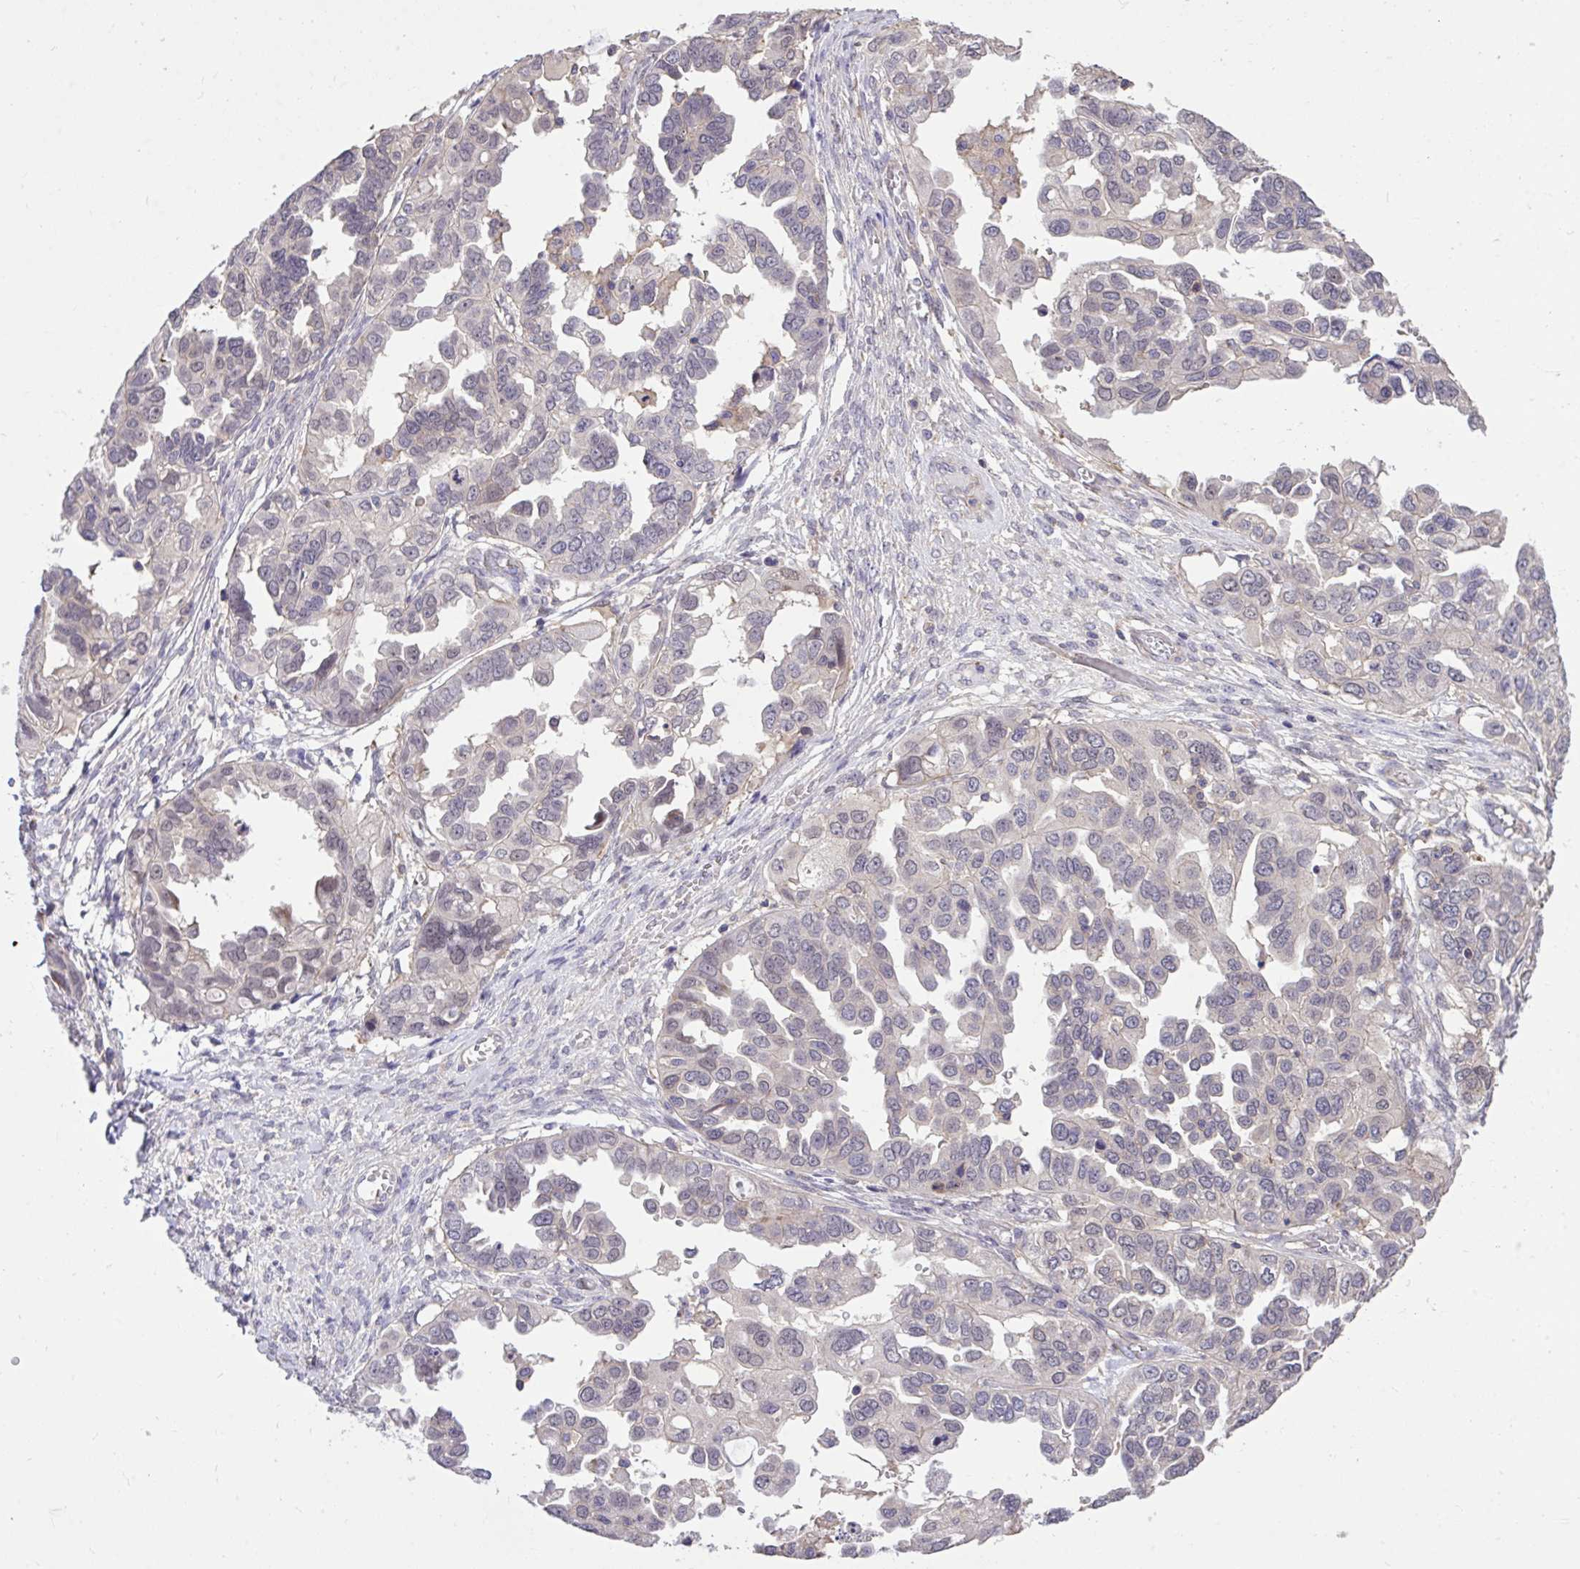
{"staining": {"intensity": "negative", "quantity": "none", "location": "none"}, "tissue": "ovarian cancer", "cell_type": "Tumor cells", "image_type": "cancer", "snomed": [{"axis": "morphology", "description": "Cystadenocarcinoma, serous, NOS"}, {"axis": "topography", "description": "Ovary"}], "caption": "The micrograph displays no significant staining in tumor cells of ovarian cancer.", "gene": "IGFL2", "patient": {"sex": "female", "age": 53}}